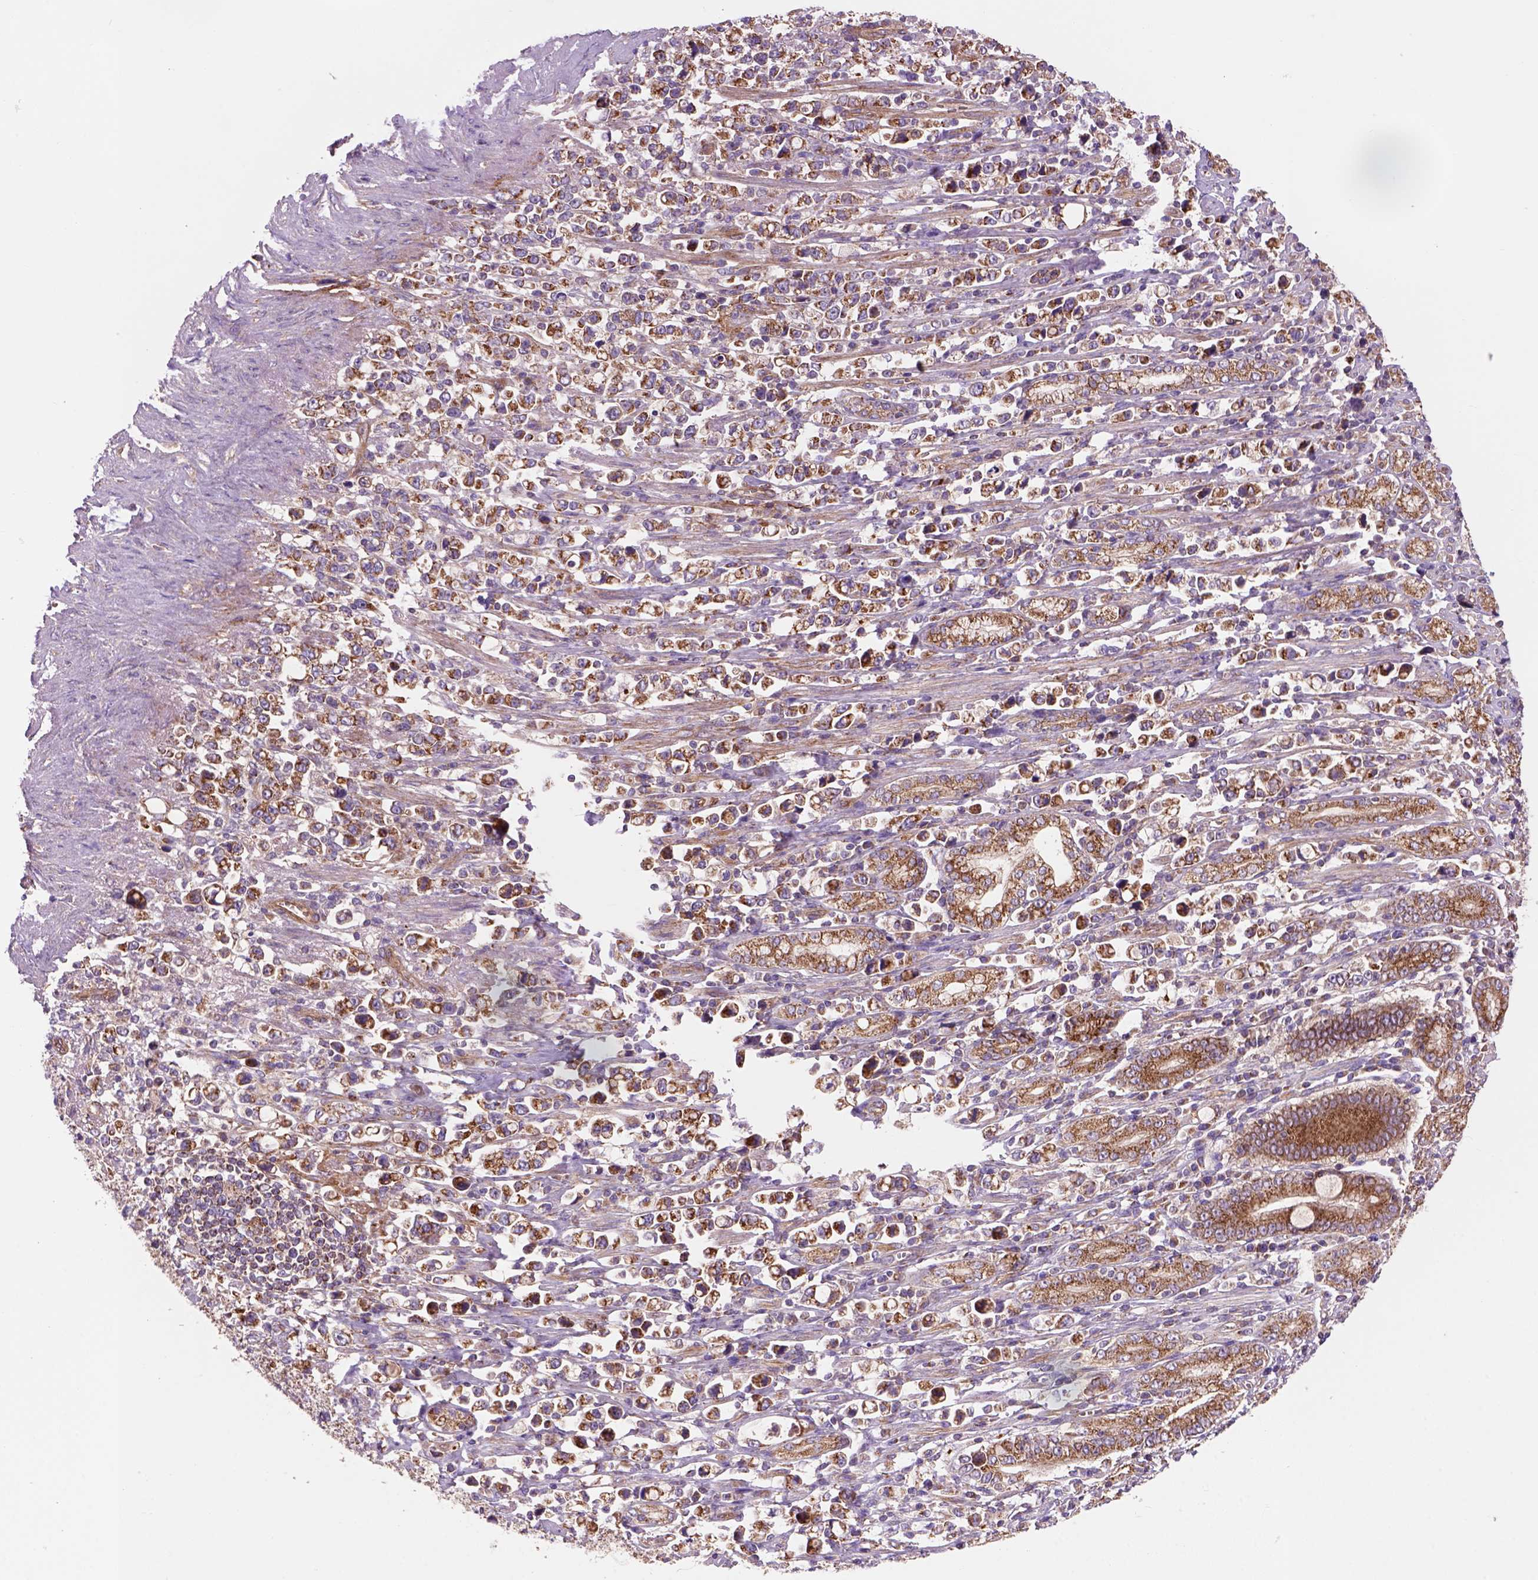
{"staining": {"intensity": "moderate", "quantity": "25%-75%", "location": "cytoplasmic/membranous"}, "tissue": "stomach cancer", "cell_type": "Tumor cells", "image_type": "cancer", "snomed": [{"axis": "morphology", "description": "Adenocarcinoma, NOS"}, {"axis": "topography", "description": "Stomach"}], "caption": "Stomach cancer (adenocarcinoma) was stained to show a protein in brown. There is medium levels of moderate cytoplasmic/membranous positivity in approximately 25%-75% of tumor cells. (DAB IHC, brown staining for protein, blue staining for nuclei).", "gene": "WARS2", "patient": {"sex": "male", "age": 63}}